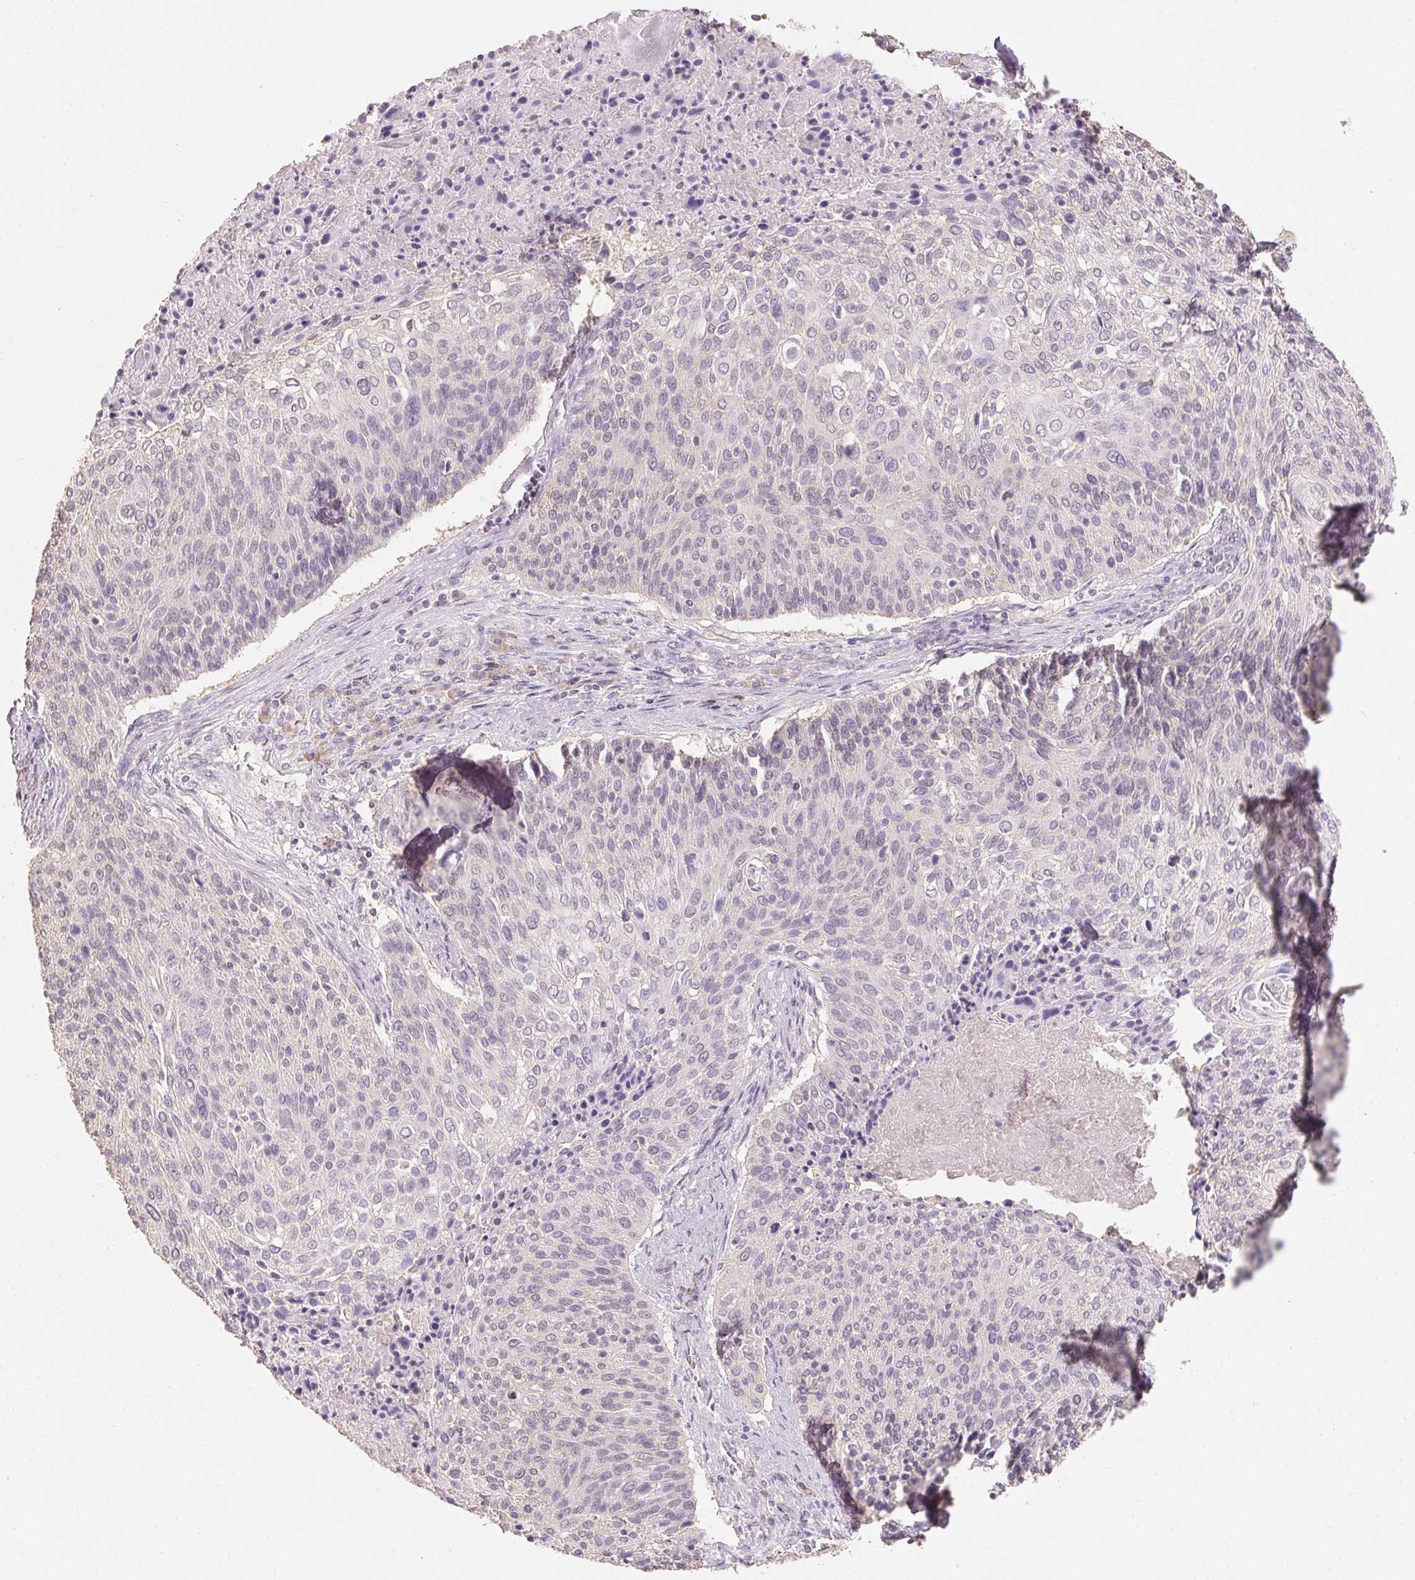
{"staining": {"intensity": "negative", "quantity": "none", "location": "none"}, "tissue": "cervical cancer", "cell_type": "Tumor cells", "image_type": "cancer", "snomed": [{"axis": "morphology", "description": "Squamous cell carcinoma, NOS"}, {"axis": "topography", "description": "Cervix"}], "caption": "Cervical squamous cell carcinoma stained for a protein using immunohistochemistry (IHC) exhibits no positivity tumor cells.", "gene": "MAP7D2", "patient": {"sex": "female", "age": 31}}